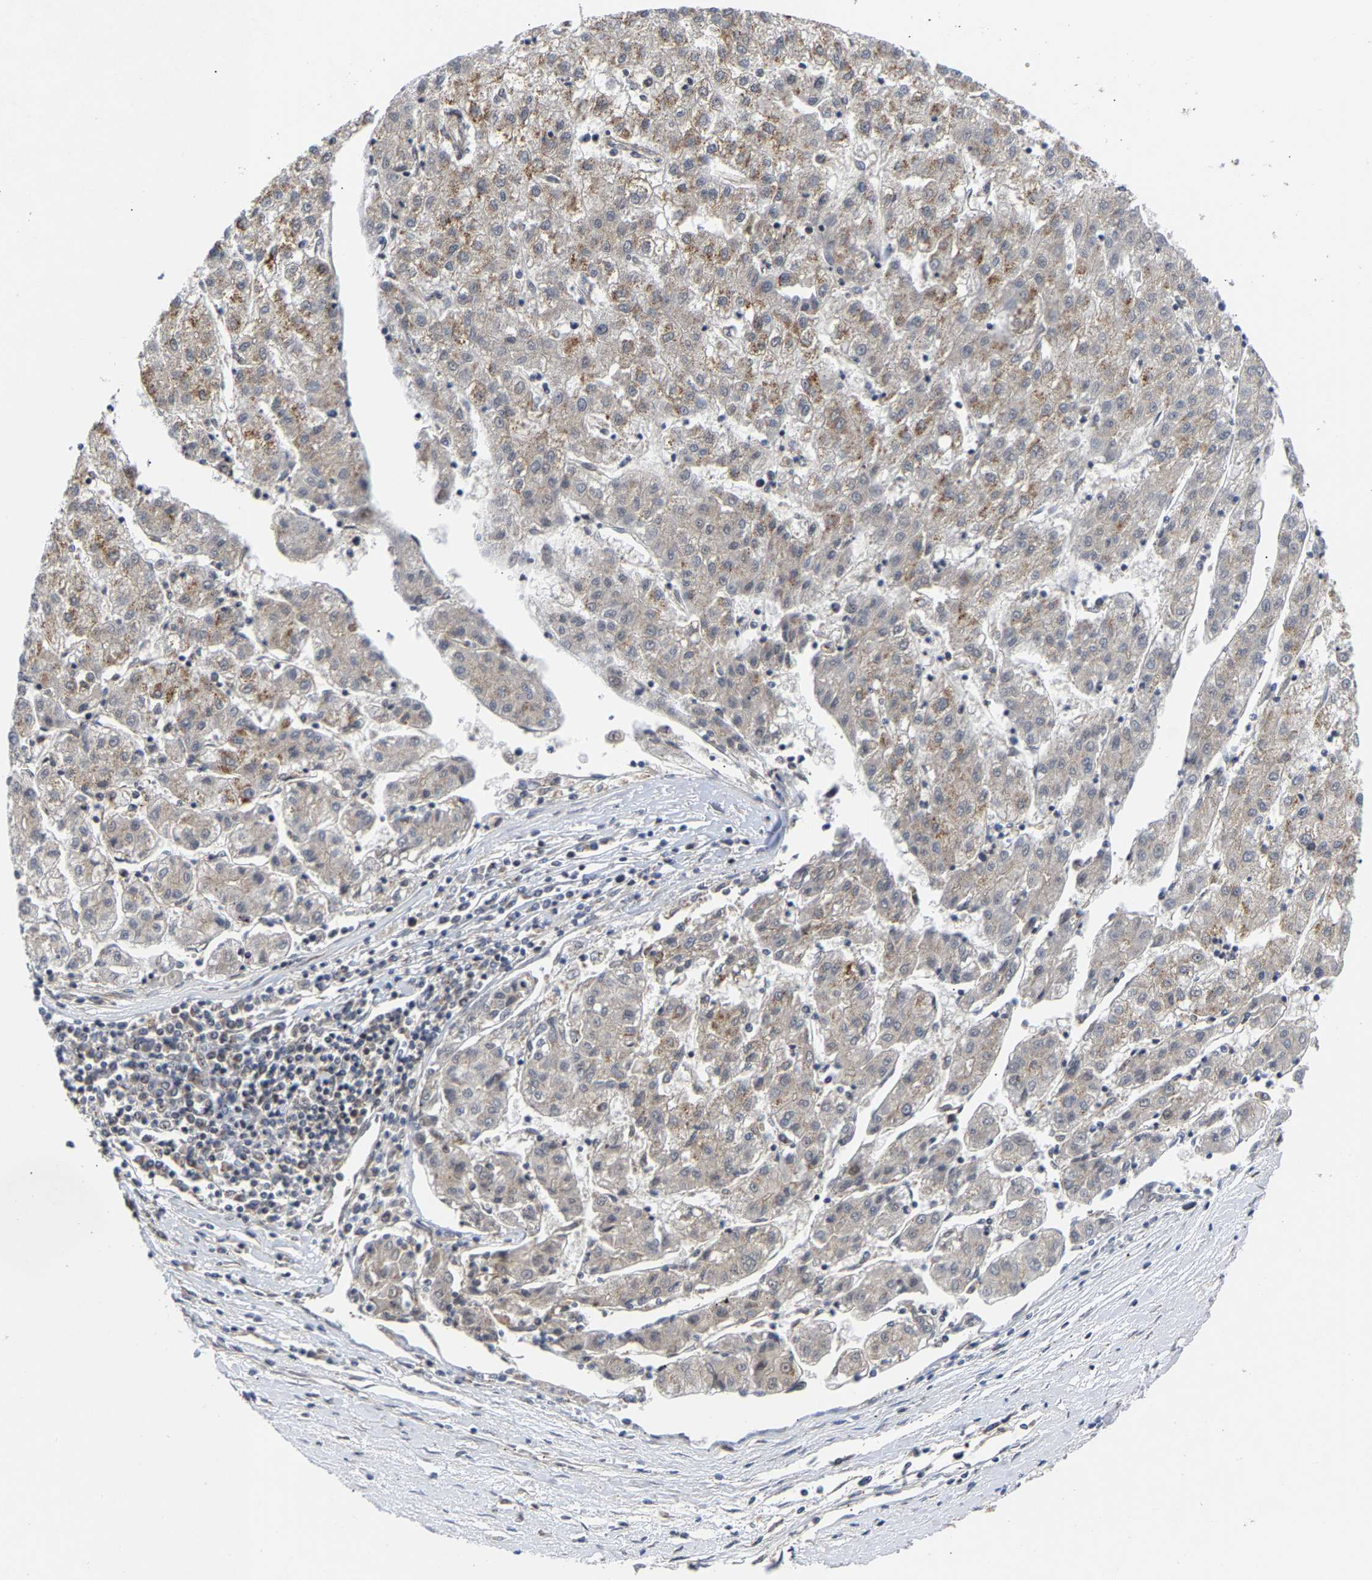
{"staining": {"intensity": "weak", "quantity": "25%-75%", "location": "cytoplasmic/membranous"}, "tissue": "liver cancer", "cell_type": "Tumor cells", "image_type": "cancer", "snomed": [{"axis": "morphology", "description": "Carcinoma, Hepatocellular, NOS"}, {"axis": "topography", "description": "Liver"}], "caption": "This image displays immunohistochemistry (IHC) staining of human hepatocellular carcinoma (liver), with low weak cytoplasmic/membranous staining in about 25%-75% of tumor cells.", "gene": "CLIP2", "patient": {"sex": "male", "age": 72}}